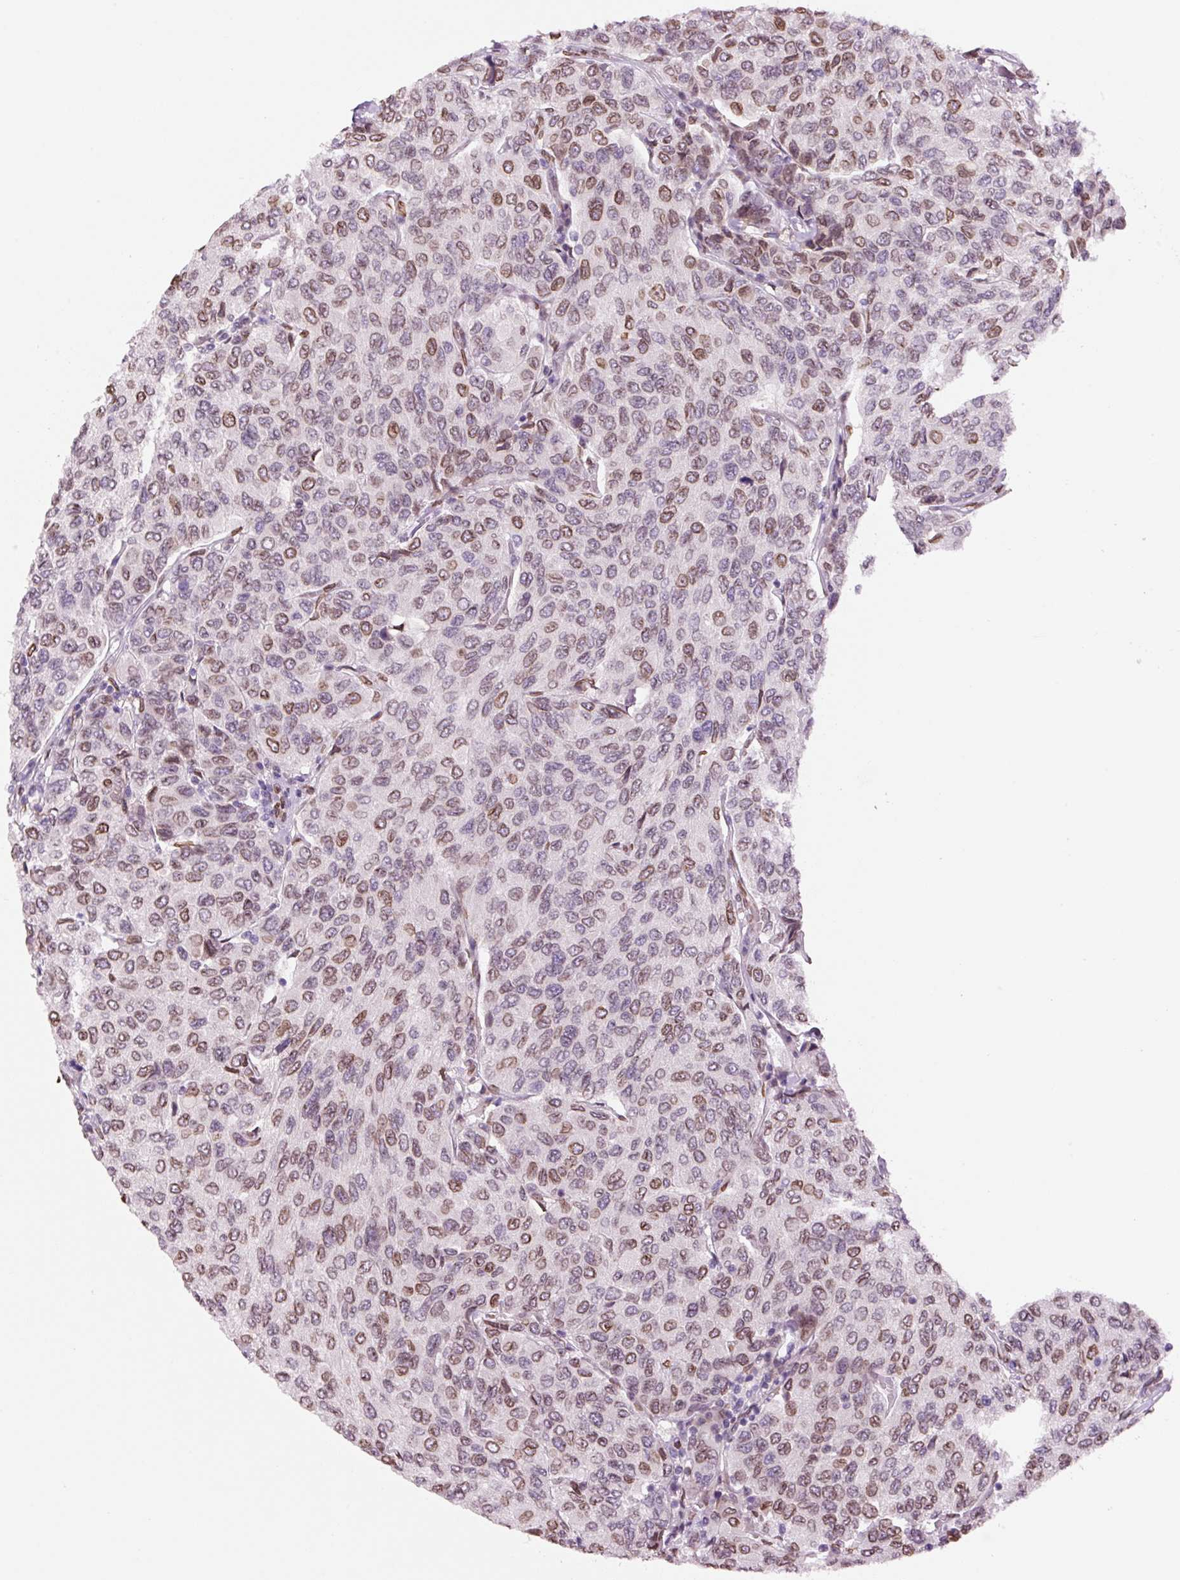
{"staining": {"intensity": "moderate", "quantity": "25%-75%", "location": "cytoplasmic/membranous,nuclear"}, "tissue": "breast cancer", "cell_type": "Tumor cells", "image_type": "cancer", "snomed": [{"axis": "morphology", "description": "Duct carcinoma"}, {"axis": "topography", "description": "Breast"}], "caption": "Immunohistochemical staining of human breast infiltrating ductal carcinoma reveals medium levels of moderate cytoplasmic/membranous and nuclear expression in approximately 25%-75% of tumor cells.", "gene": "ZNF224", "patient": {"sex": "female", "age": 55}}